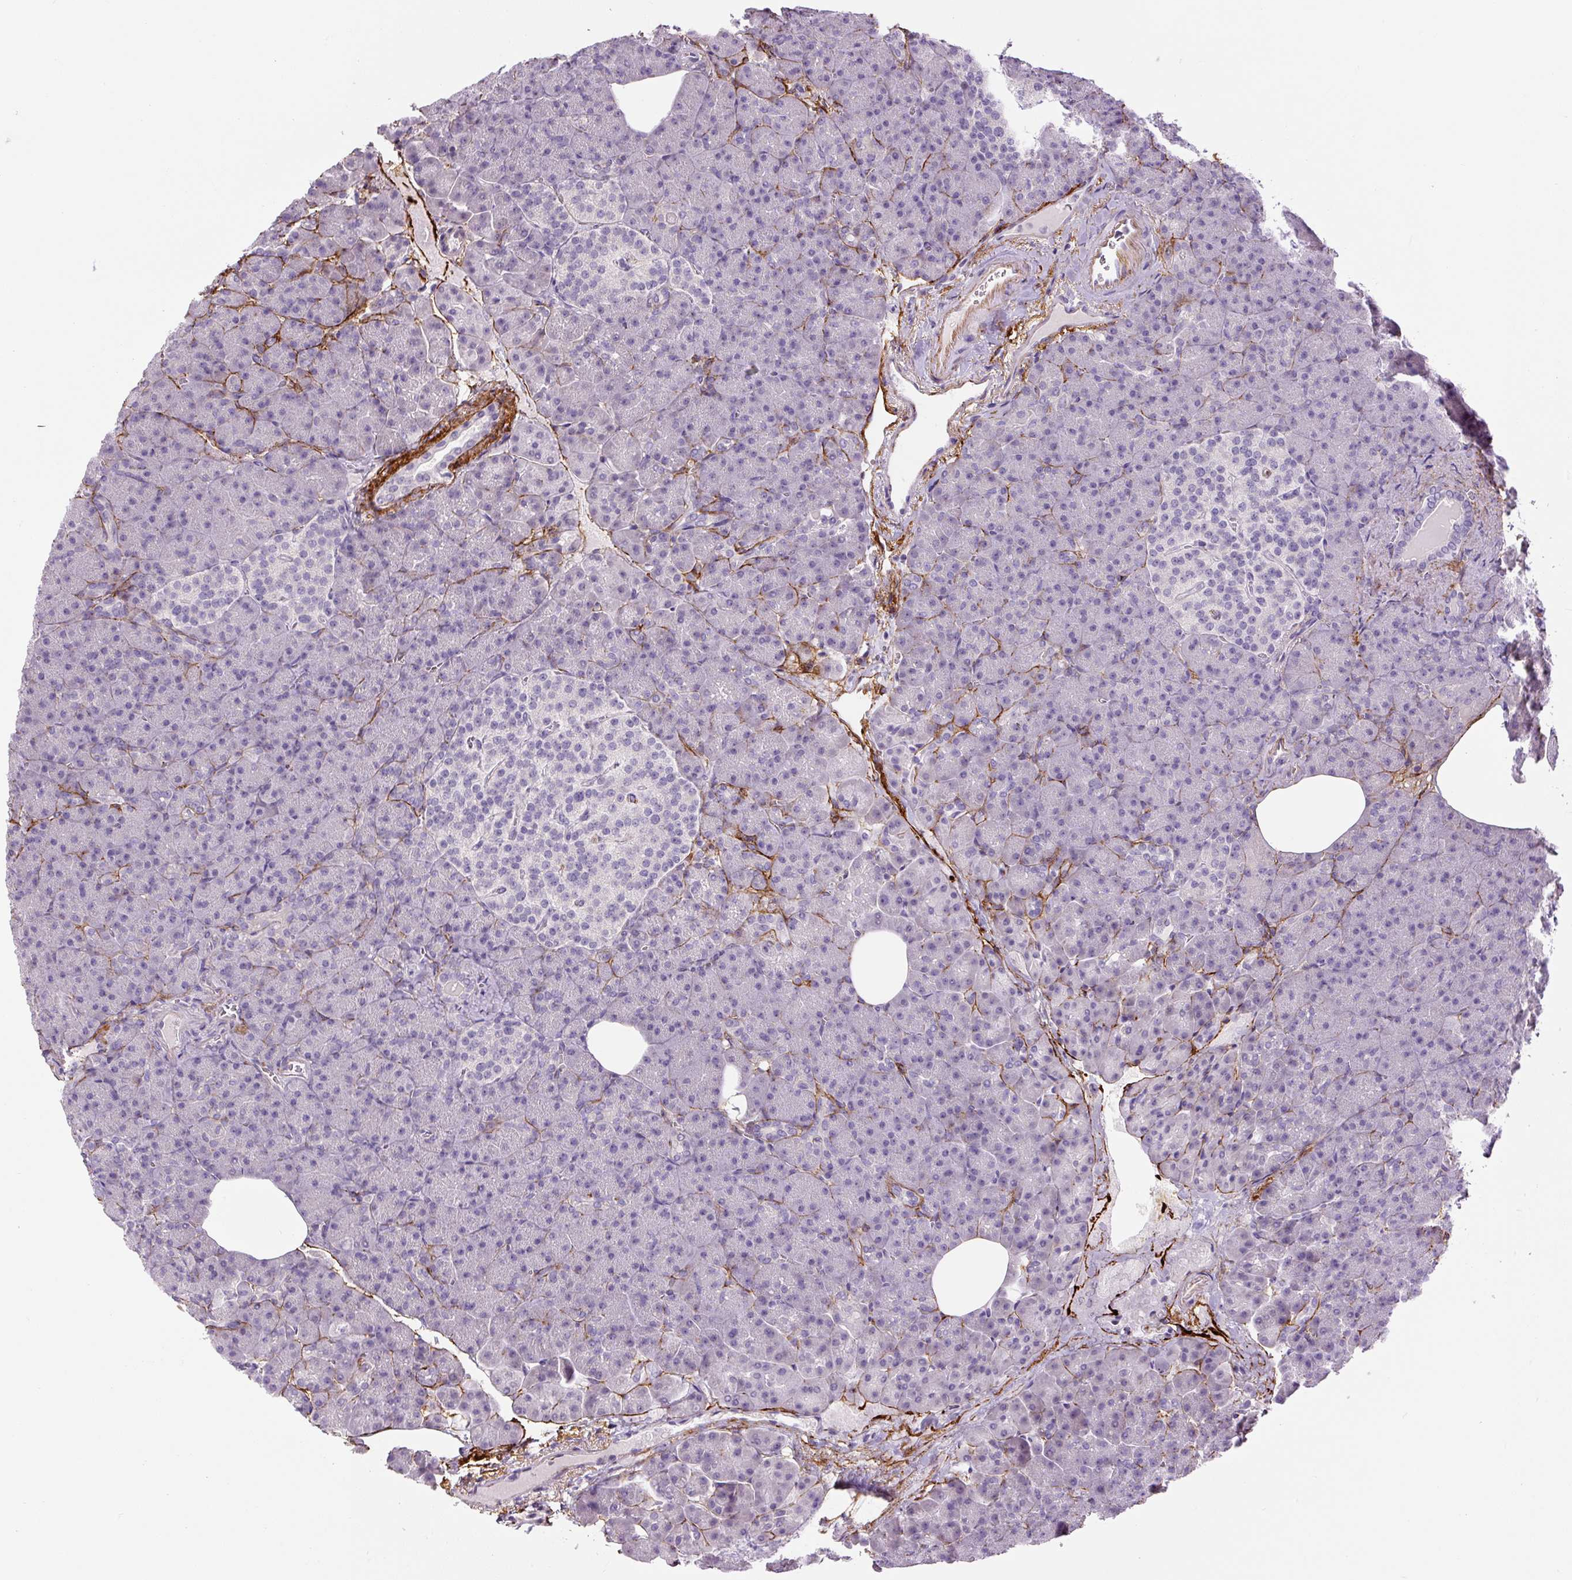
{"staining": {"intensity": "moderate", "quantity": "<25%", "location": "cytoplasmic/membranous"}, "tissue": "pancreas", "cell_type": "Exocrine glandular cells", "image_type": "normal", "snomed": [{"axis": "morphology", "description": "Normal tissue, NOS"}, {"axis": "topography", "description": "Pancreas"}], "caption": "An image showing moderate cytoplasmic/membranous staining in about <25% of exocrine glandular cells in benign pancreas, as visualized by brown immunohistochemical staining.", "gene": "FBN1", "patient": {"sex": "female", "age": 74}}